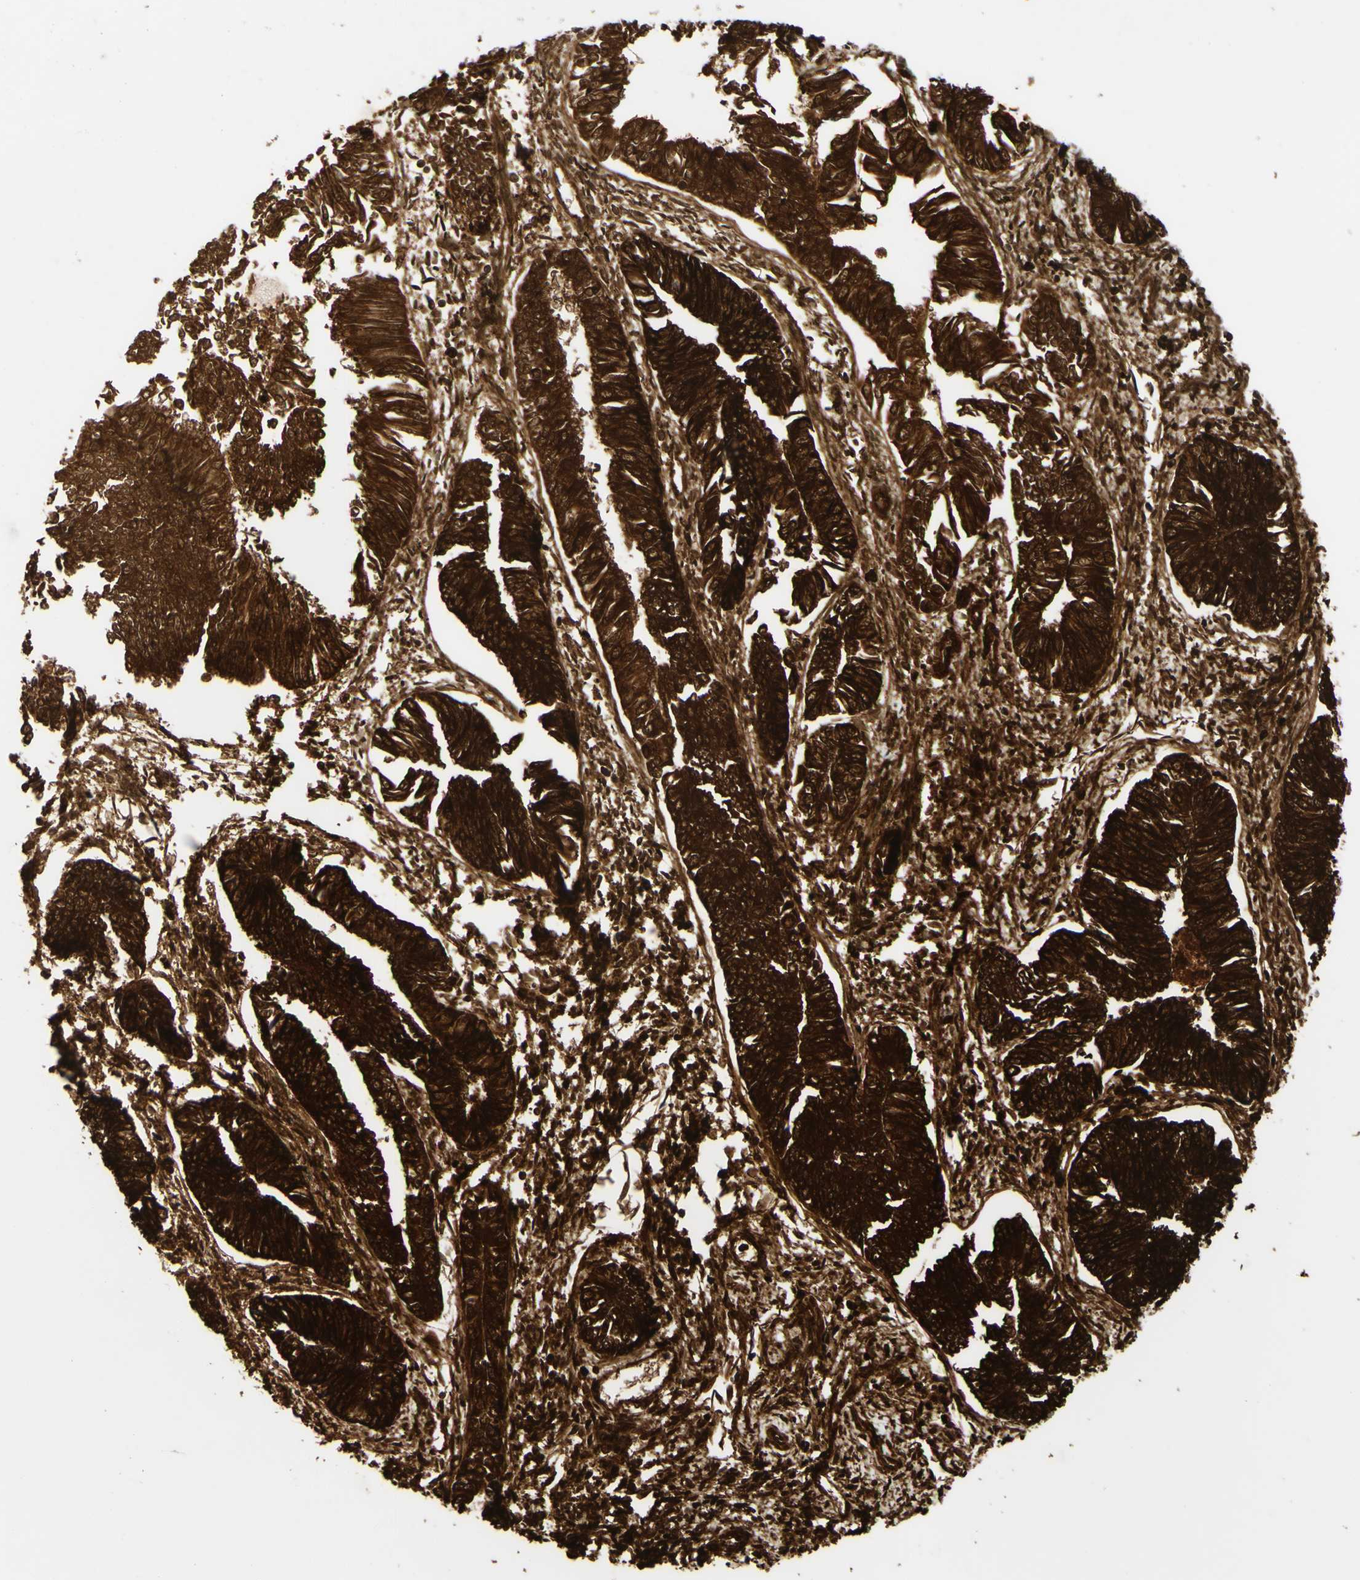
{"staining": {"intensity": "strong", "quantity": ">75%", "location": "cytoplasmic/membranous"}, "tissue": "endometrial cancer", "cell_type": "Tumor cells", "image_type": "cancer", "snomed": [{"axis": "morphology", "description": "Adenocarcinoma, NOS"}, {"axis": "topography", "description": "Endometrium"}], "caption": "The photomicrograph demonstrates immunohistochemical staining of endometrial adenocarcinoma. There is strong cytoplasmic/membranous positivity is seen in about >75% of tumor cells.", "gene": "PIGR", "patient": {"sex": "female", "age": 53}}